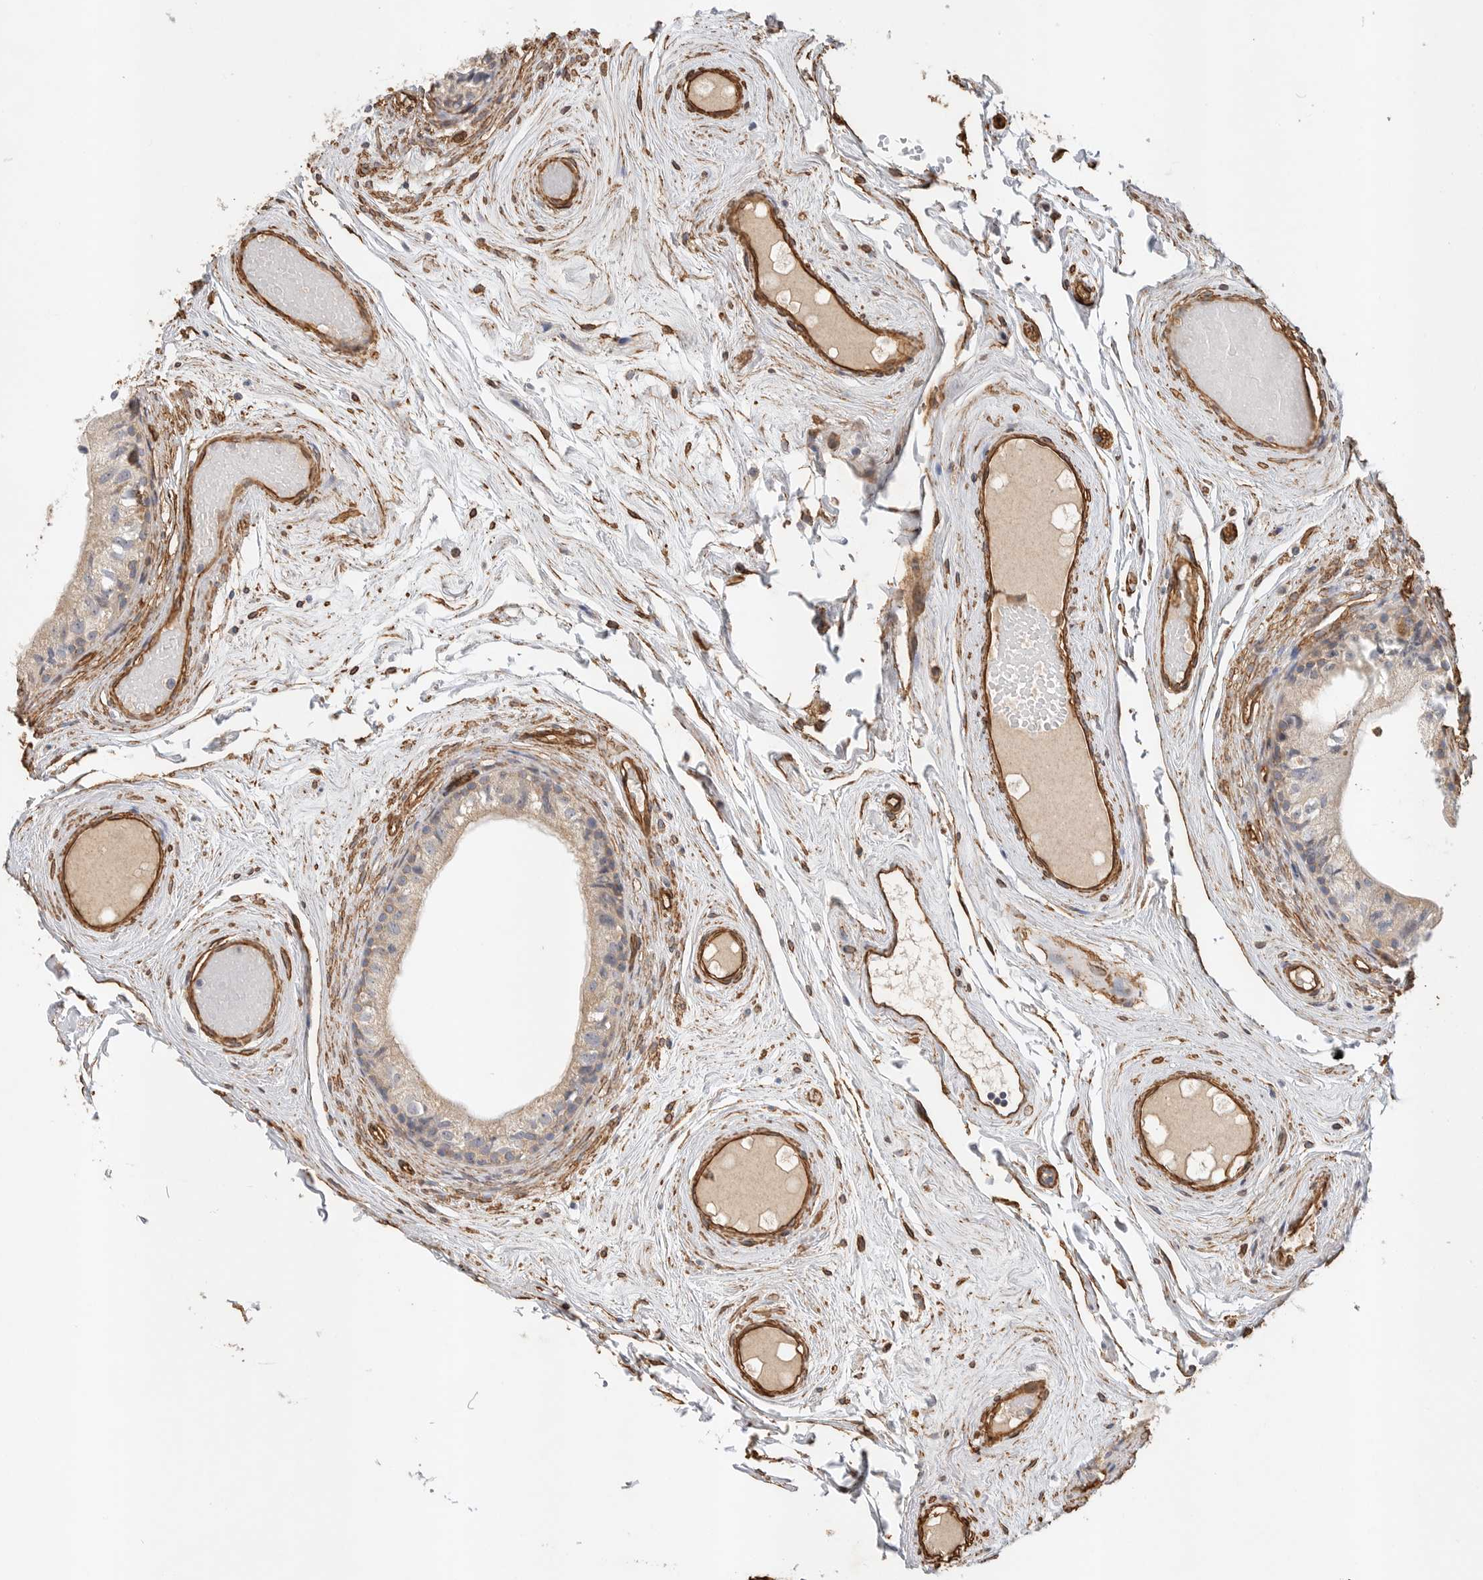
{"staining": {"intensity": "weak", "quantity": ">75%", "location": "cytoplasmic/membranous"}, "tissue": "epididymis", "cell_type": "Glandular cells", "image_type": "normal", "snomed": [{"axis": "morphology", "description": "Normal tissue, NOS"}, {"axis": "topography", "description": "Epididymis"}], "caption": "IHC (DAB) staining of benign human epididymis reveals weak cytoplasmic/membranous protein expression in approximately >75% of glandular cells. (Stains: DAB (3,3'-diaminobenzidine) in brown, nuclei in blue, Microscopy: brightfield microscopy at high magnification).", "gene": "JMJD4", "patient": {"sex": "male", "age": 79}}